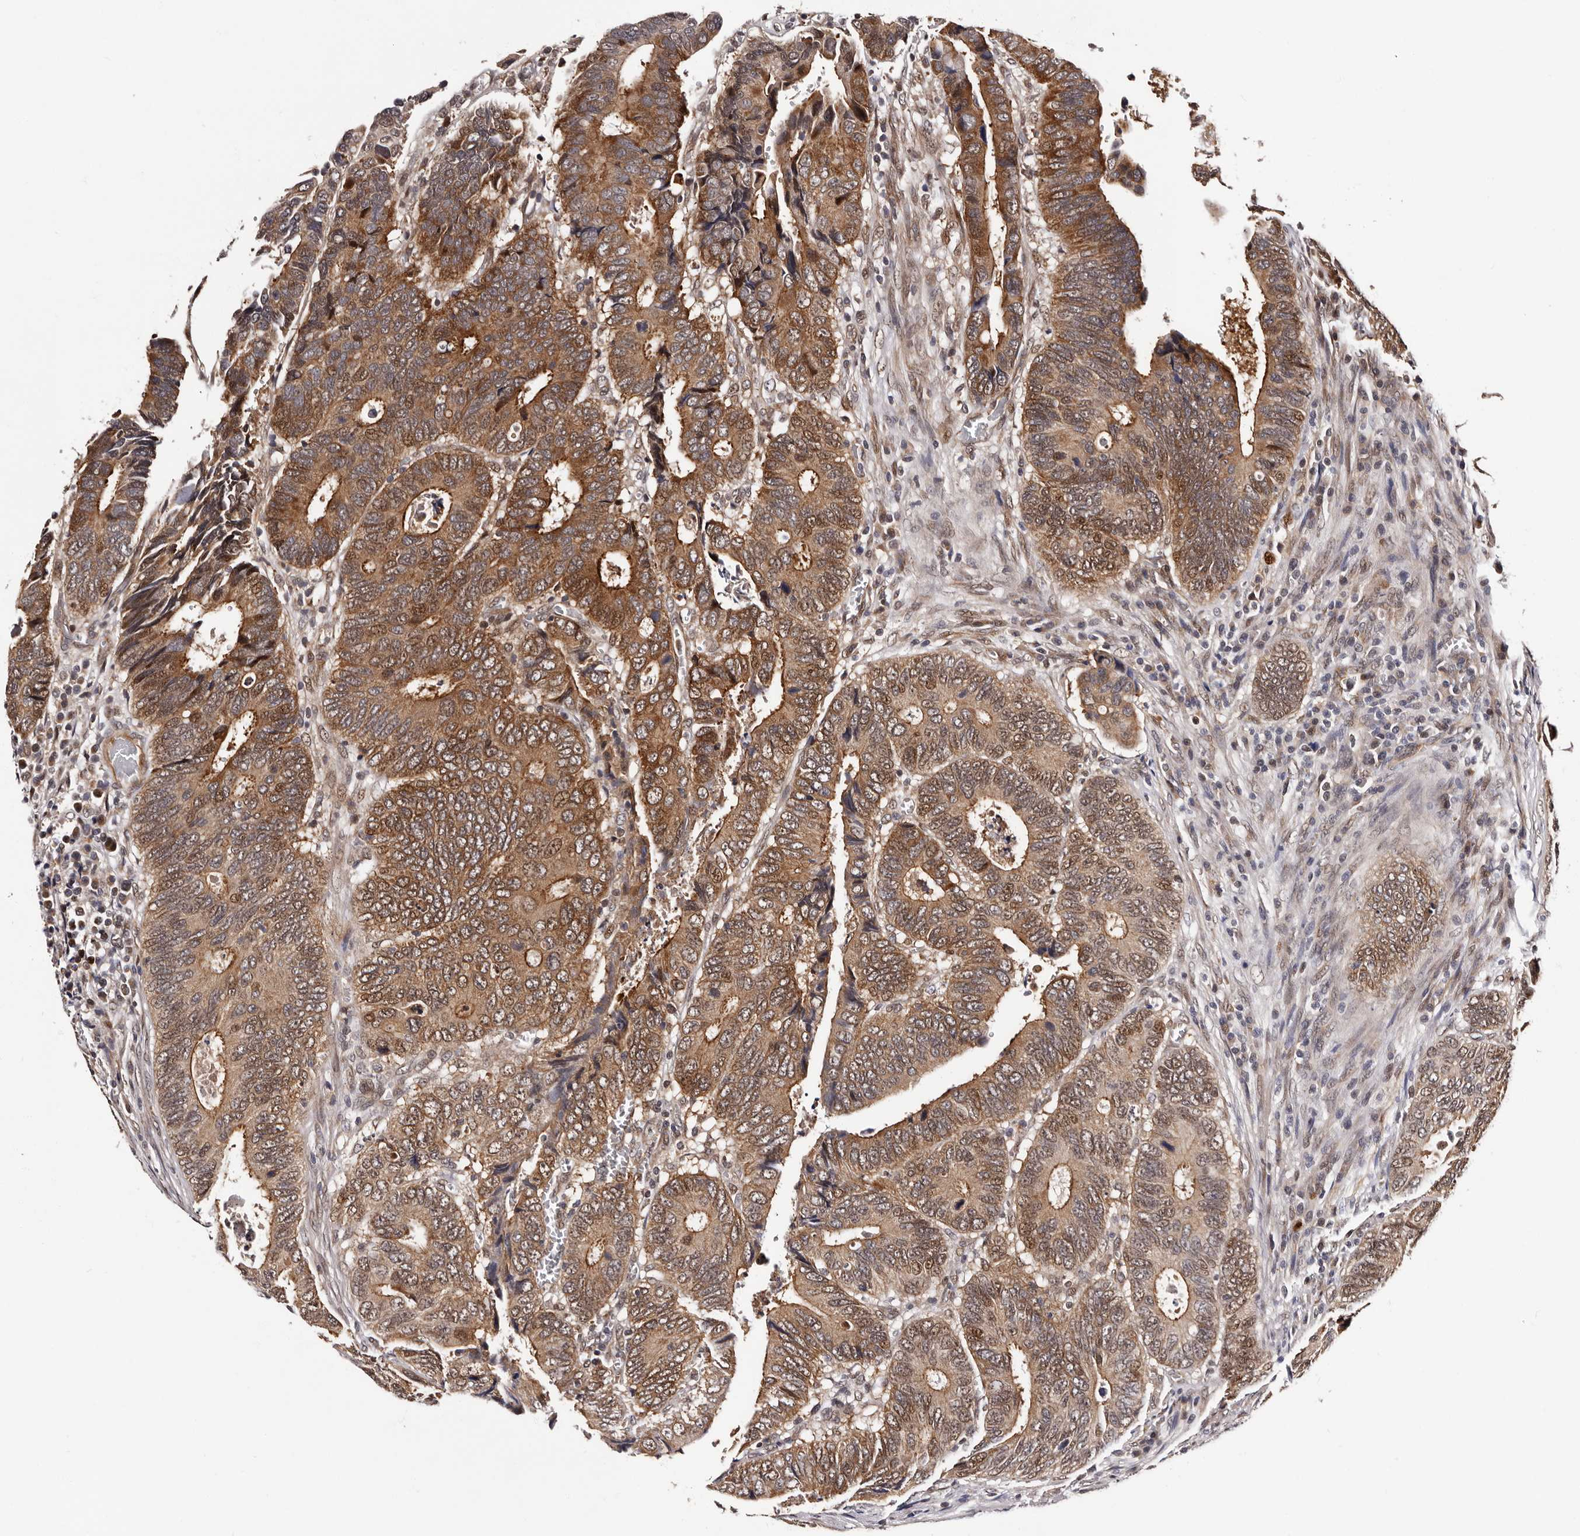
{"staining": {"intensity": "moderate", "quantity": ">75%", "location": "cytoplasmic/membranous"}, "tissue": "colorectal cancer", "cell_type": "Tumor cells", "image_type": "cancer", "snomed": [{"axis": "morphology", "description": "Adenocarcinoma, NOS"}, {"axis": "topography", "description": "Colon"}], "caption": "Colorectal cancer stained for a protein (brown) demonstrates moderate cytoplasmic/membranous positive staining in approximately >75% of tumor cells.", "gene": "GLRX3", "patient": {"sex": "male", "age": 72}}